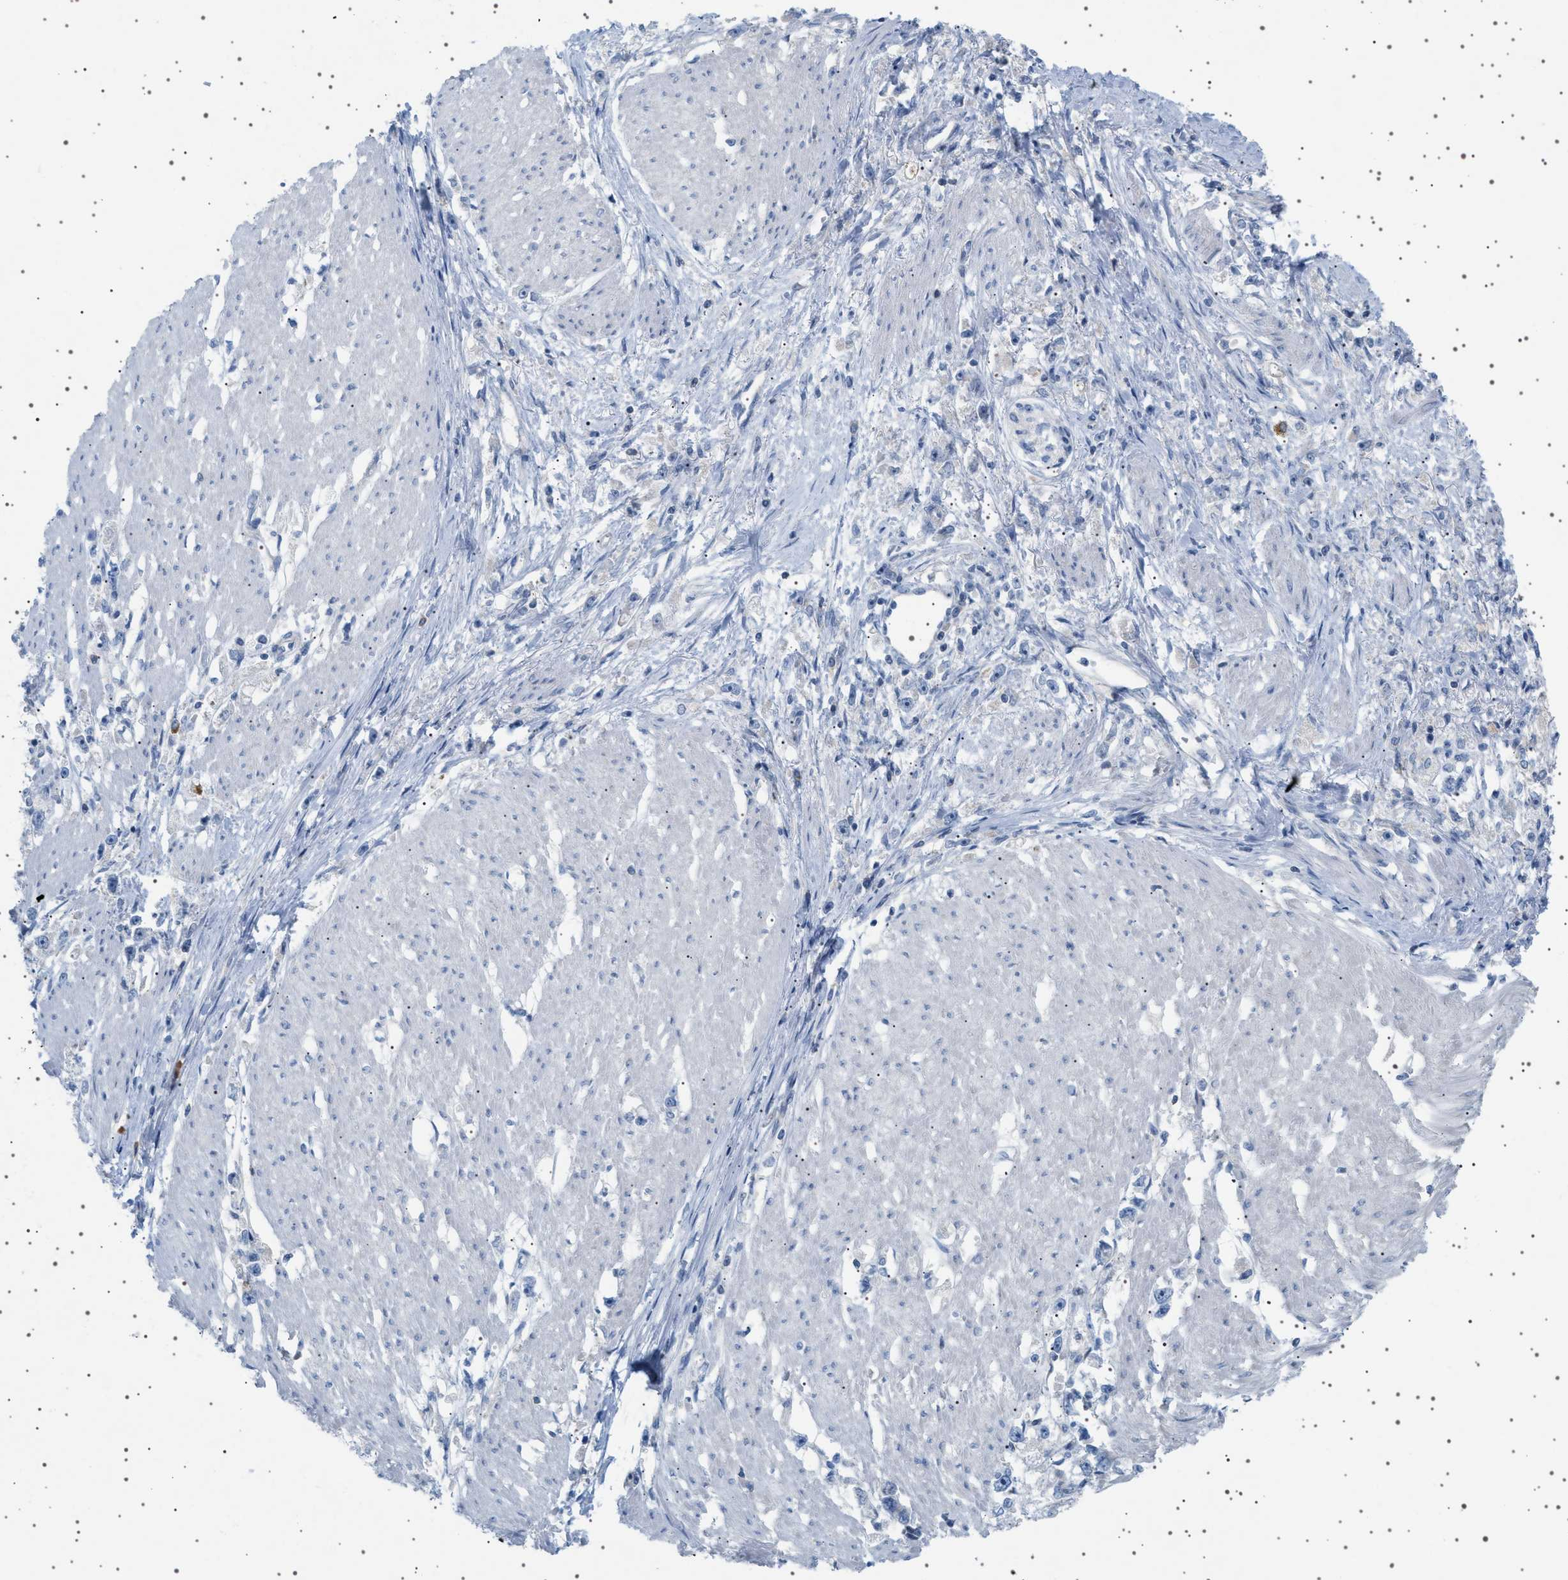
{"staining": {"intensity": "negative", "quantity": "none", "location": "none"}, "tissue": "stomach cancer", "cell_type": "Tumor cells", "image_type": "cancer", "snomed": [{"axis": "morphology", "description": "Adenocarcinoma, NOS"}, {"axis": "topography", "description": "Stomach"}], "caption": "Tumor cells show no significant expression in stomach adenocarcinoma.", "gene": "ADCY10", "patient": {"sex": "female", "age": 59}}